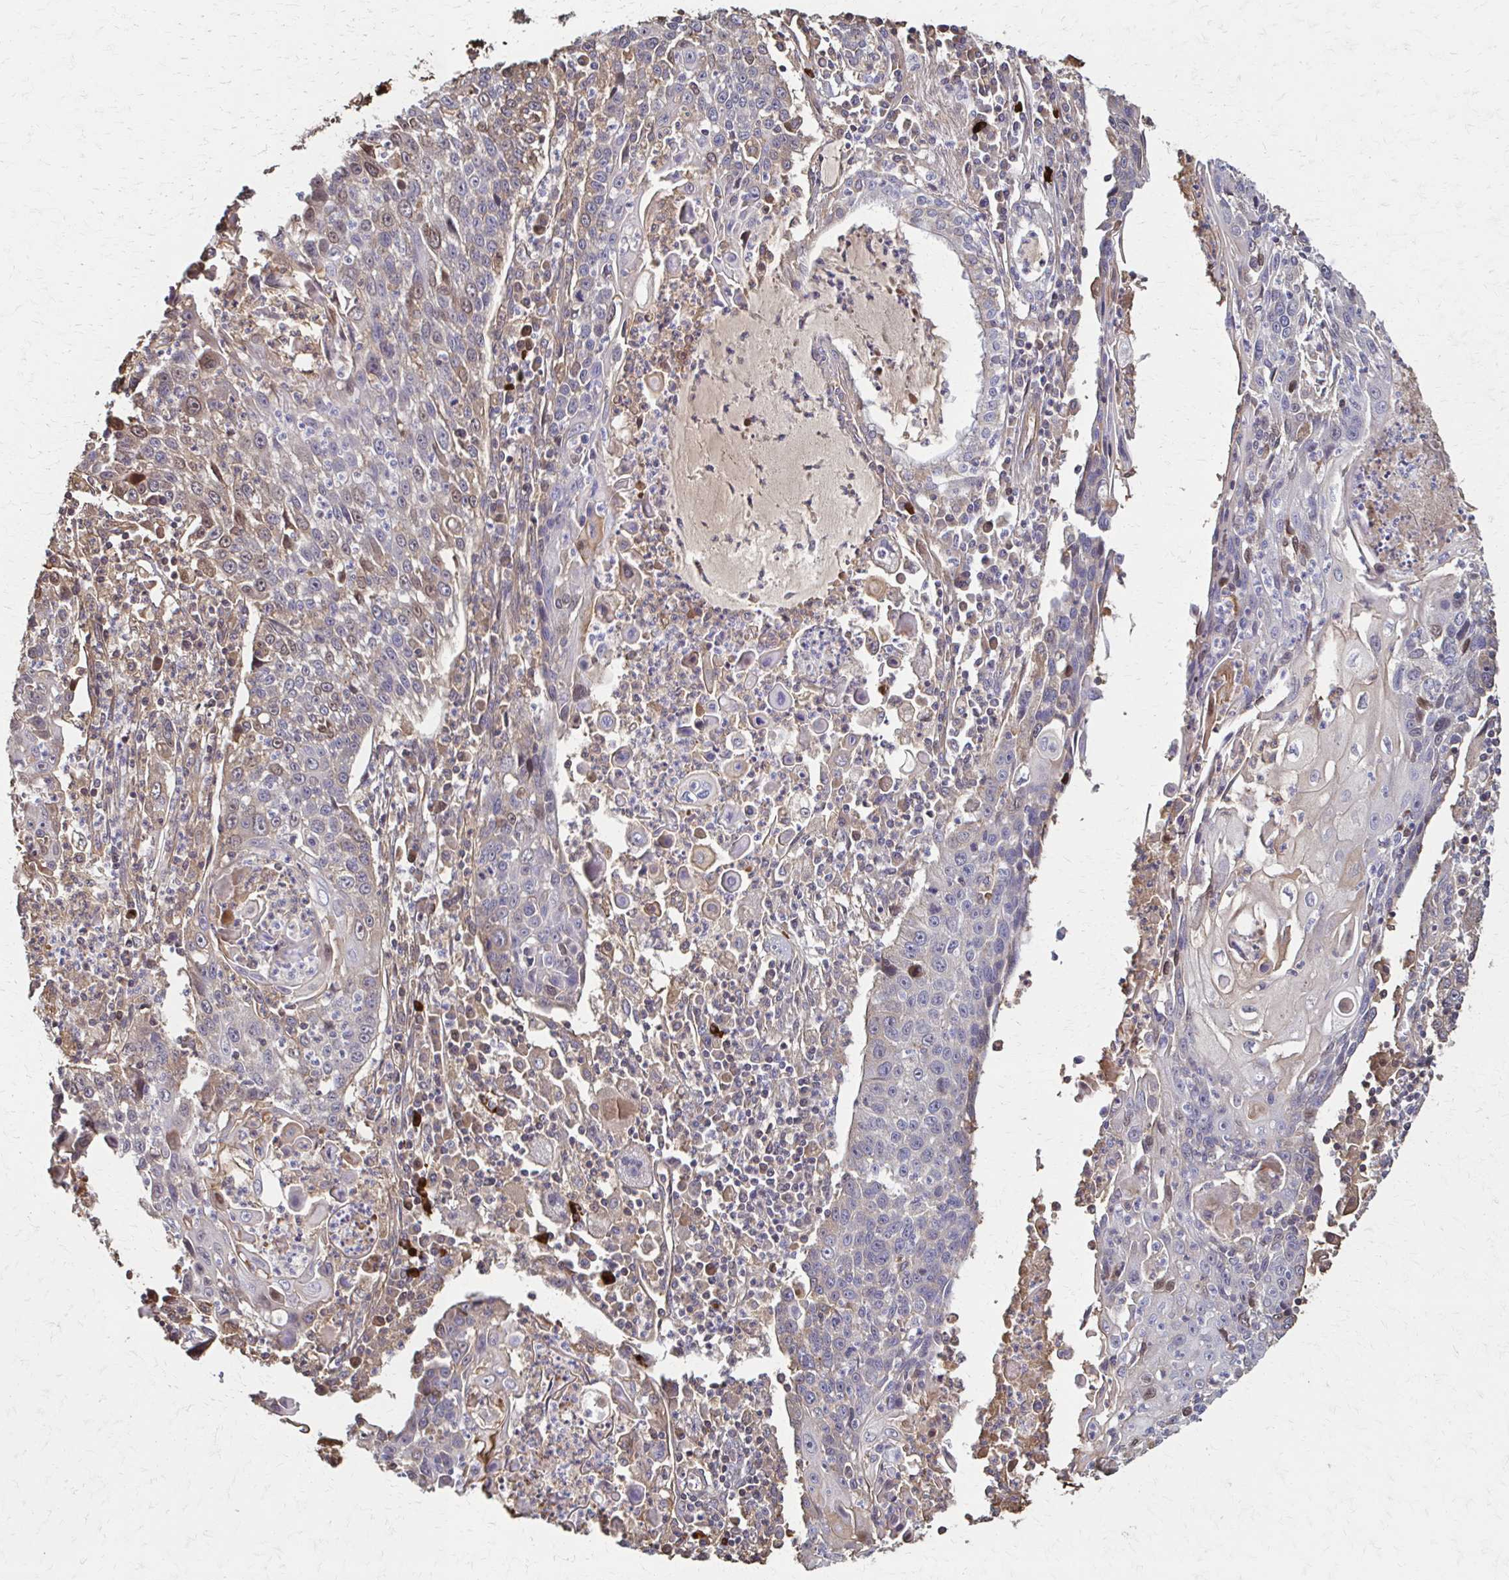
{"staining": {"intensity": "weak", "quantity": "<25%", "location": "cytoplasmic/membranous"}, "tissue": "lung cancer", "cell_type": "Tumor cells", "image_type": "cancer", "snomed": [{"axis": "morphology", "description": "Squamous cell carcinoma, NOS"}, {"axis": "morphology", "description": "Squamous cell carcinoma, metastatic, NOS"}, {"axis": "topography", "description": "Lung"}, {"axis": "topography", "description": "Pleura, NOS"}], "caption": "This photomicrograph is of lung cancer (squamous cell carcinoma) stained with immunohistochemistry (IHC) to label a protein in brown with the nuclei are counter-stained blue. There is no staining in tumor cells.", "gene": "IL18BP", "patient": {"sex": "male", "age": 72}}